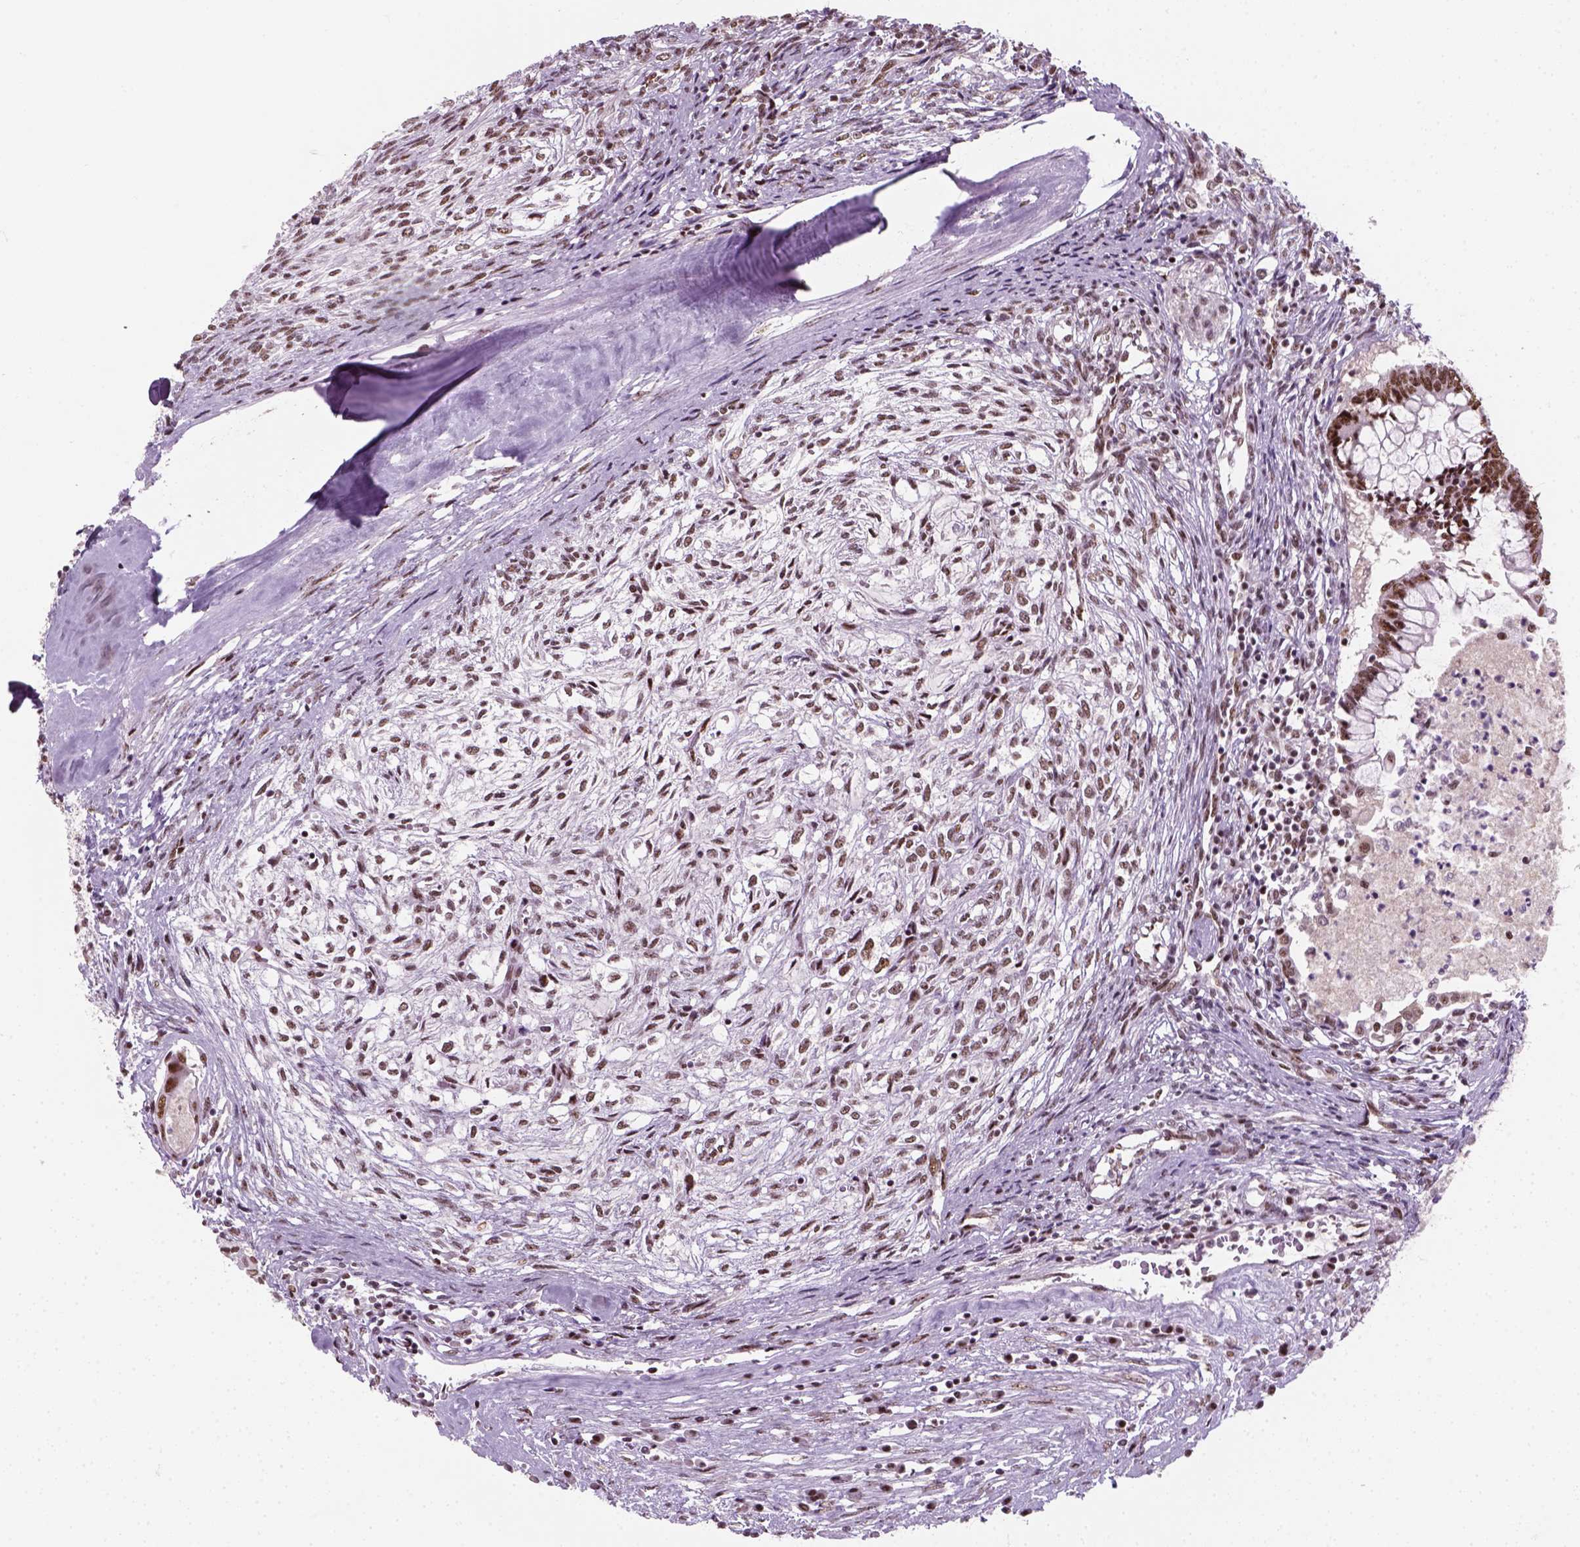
{"staining": {"intensity": "moderate", "quantity": ">75%", "location": "nuclear"}, "tissue": "testis cancer", "cell_type": "Tumor cells", "image_type": "cancer", "snomed": [{"axis": "morphology", "description": "Carcinoma, Embryonal, NOS"}, {"axis": "topography", "description": "Testis"}], "caption": "Protein staining of embryonal carcinoma (testis) tissue exhibits moderate nuclear staining in approximately >75% of tumor cells.", "gene": "GTF2F1", "patient": {"sex": "male", "age": 37}}